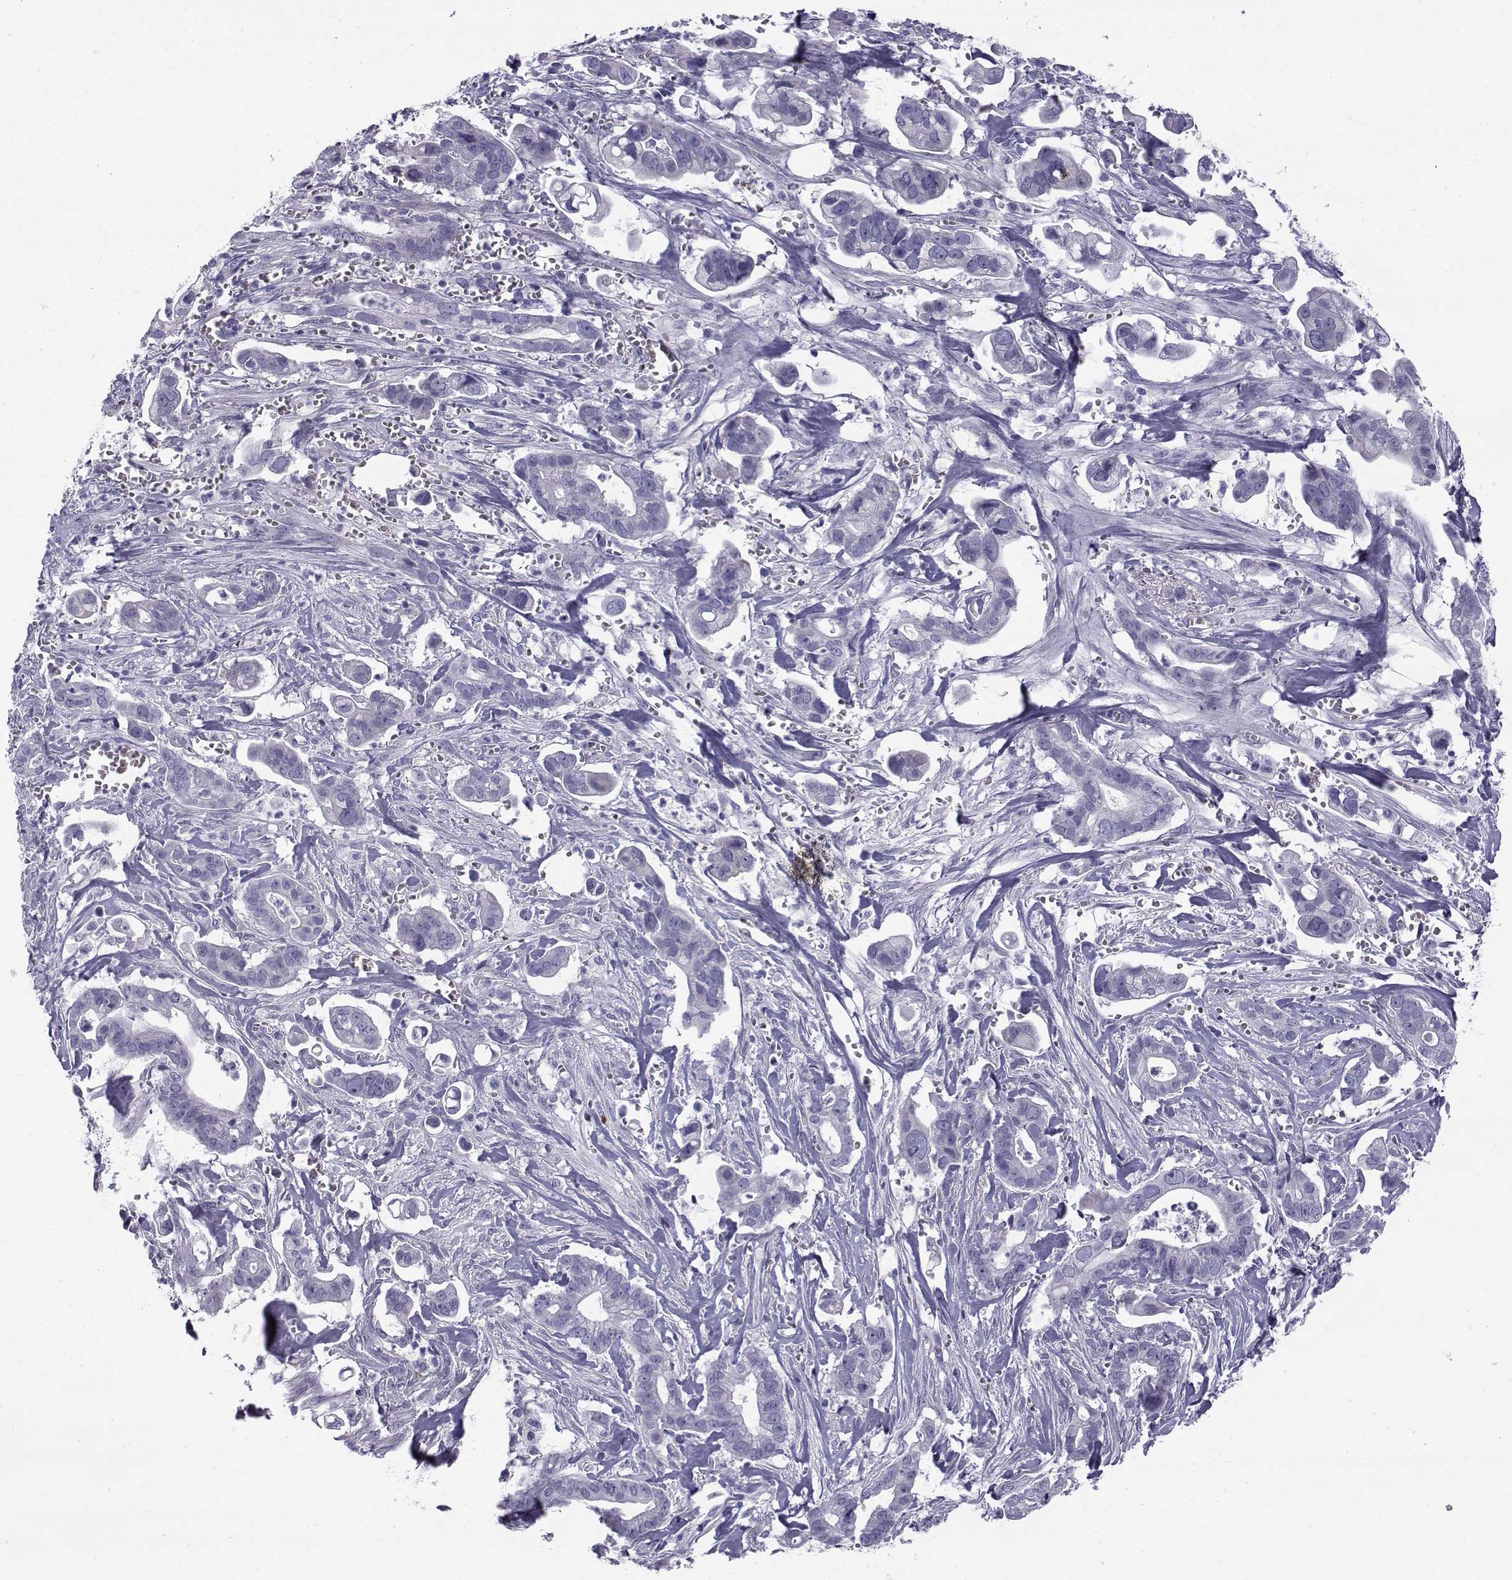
{"staining": {"intensity": "negative", "quantity": "none", "location": "none"}, "tissue": "pancreatic cancer", "cell_type": "Tumor cells", "image_type": "cancer", "snomed": [{"axis": "morphology", "description": "Adenocarcinoma, NOS"}, {"axis": "topography", "description": "Pancreas"}], "caption": "Human adenocarcinoma (pancreatic) stained for a protein using immunohistochemistry demonstrates no staining in tumor cells.", "gene": "RNASE12", "patient": {"sex": "male", "age": 61}}